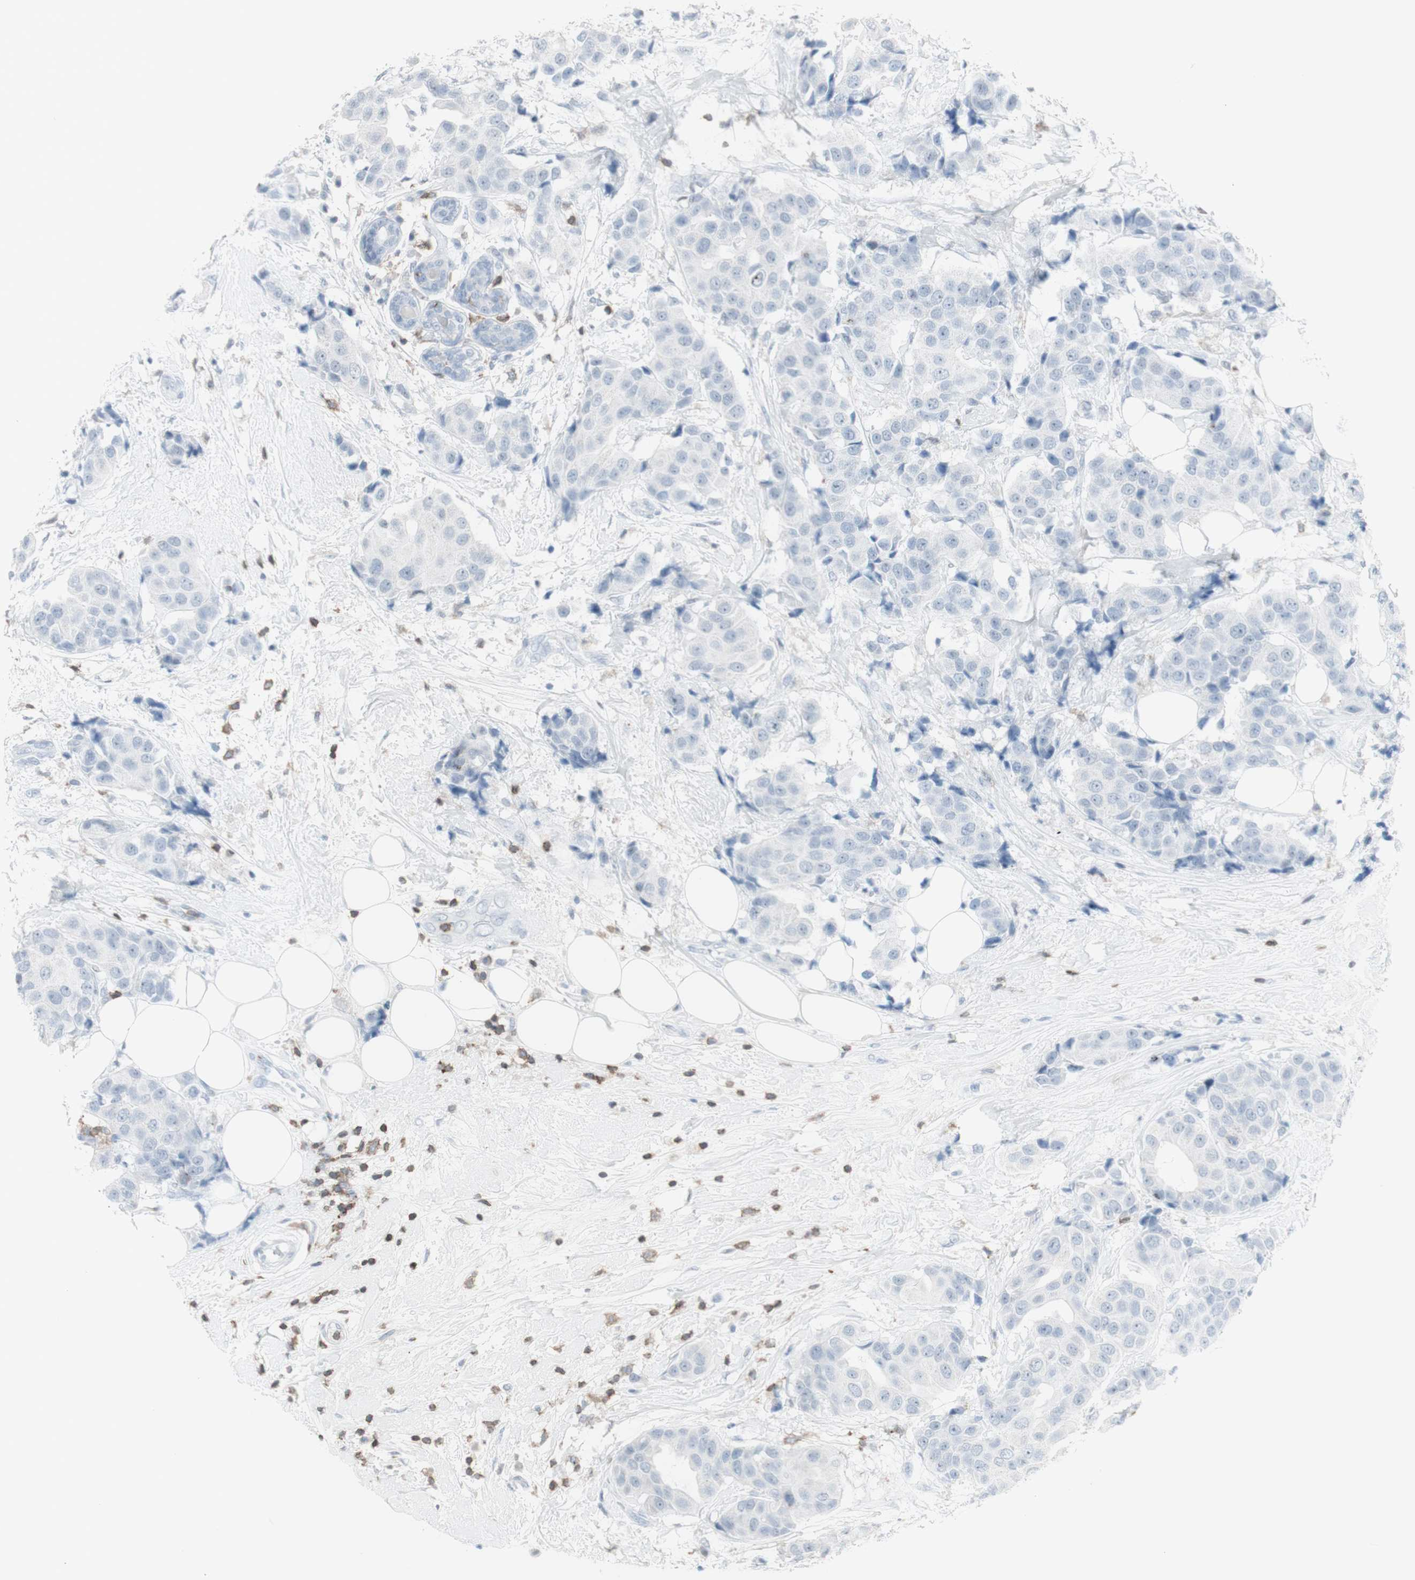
{"staining": {"intensity": "negative", "quantity": "none", "location": "none"}, "tissue": "breast cancer", "cell_type": "Tumor cells", "image_type": "cancer", "snomed": [{"axis": "morphology", "description": "Normal tissue, NOS"}, {"axis": "morphology", "description": "Duct carcinoma"}, {"axis": "topography", "description": "Breast"}], "caption": "High power microscopy histopathology image of an IHC image of breast cancer (intraductal carcinoma), revealing no significant expression in tumor cells.", "gene": "NRG1", "patient": {"sex": "female", "age": 39}}